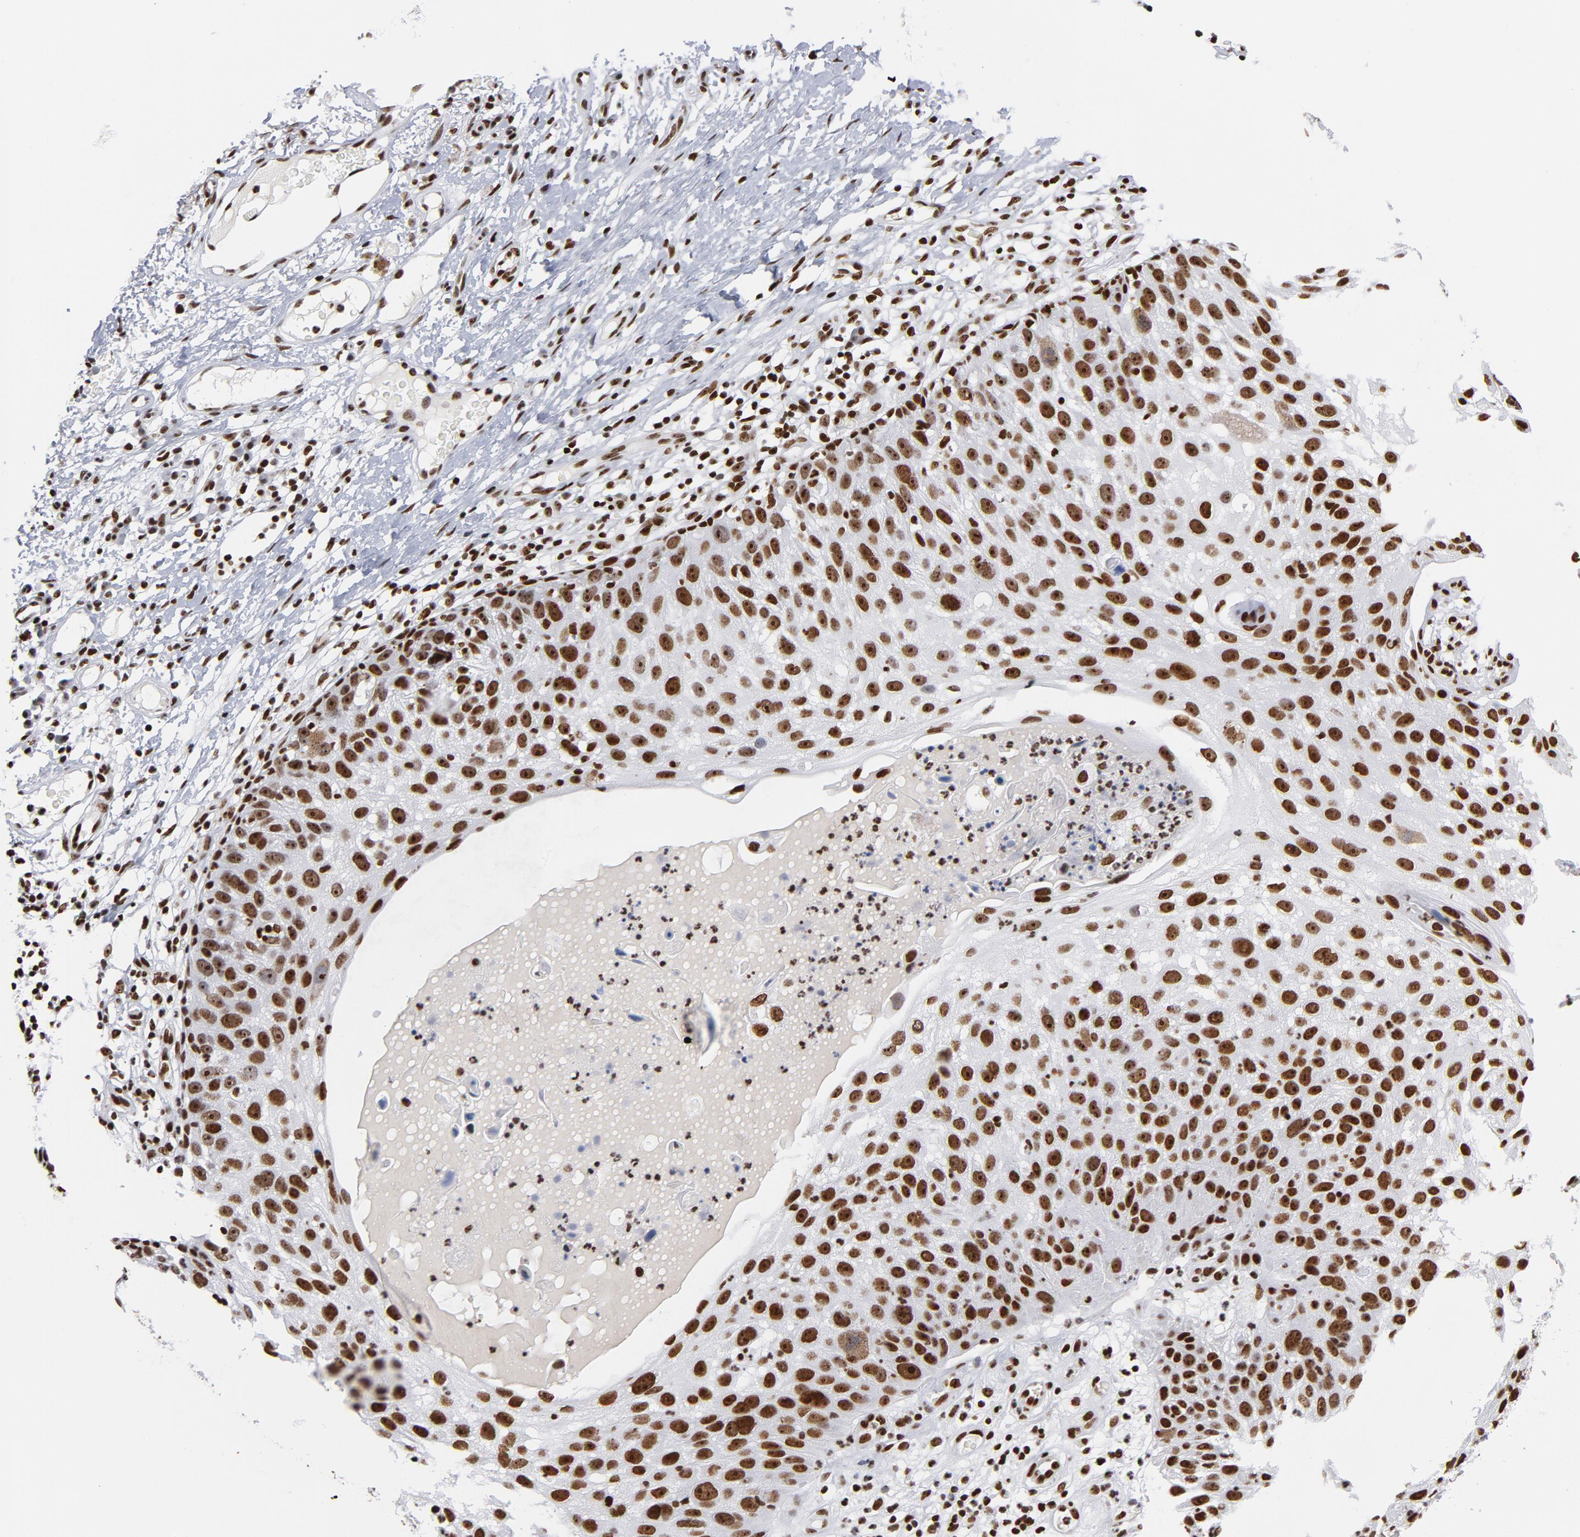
{"staining": {"intensity": "strong", "quantity": ">75%", "location": "cytoplasmic/membranous,nuclear"}, "tissue": "skin cancer", "cell_type": "Tumor cells", "image_type": "cancer", "snomed": [{"axis": "morphology", "description": "Squamous cell carcinoma, NOS"}, {"axis": "topography", "description": "Skin"}], "caption": "DAB immunohistochemical staining of human squamous cell carcinoma (skin) reveals strong cytoplasmic/membranous and nuclear protein staining in about >75% of tumor cells.", "gene": "TOP2B", "patient": {"sex": "male", "age": 87}}